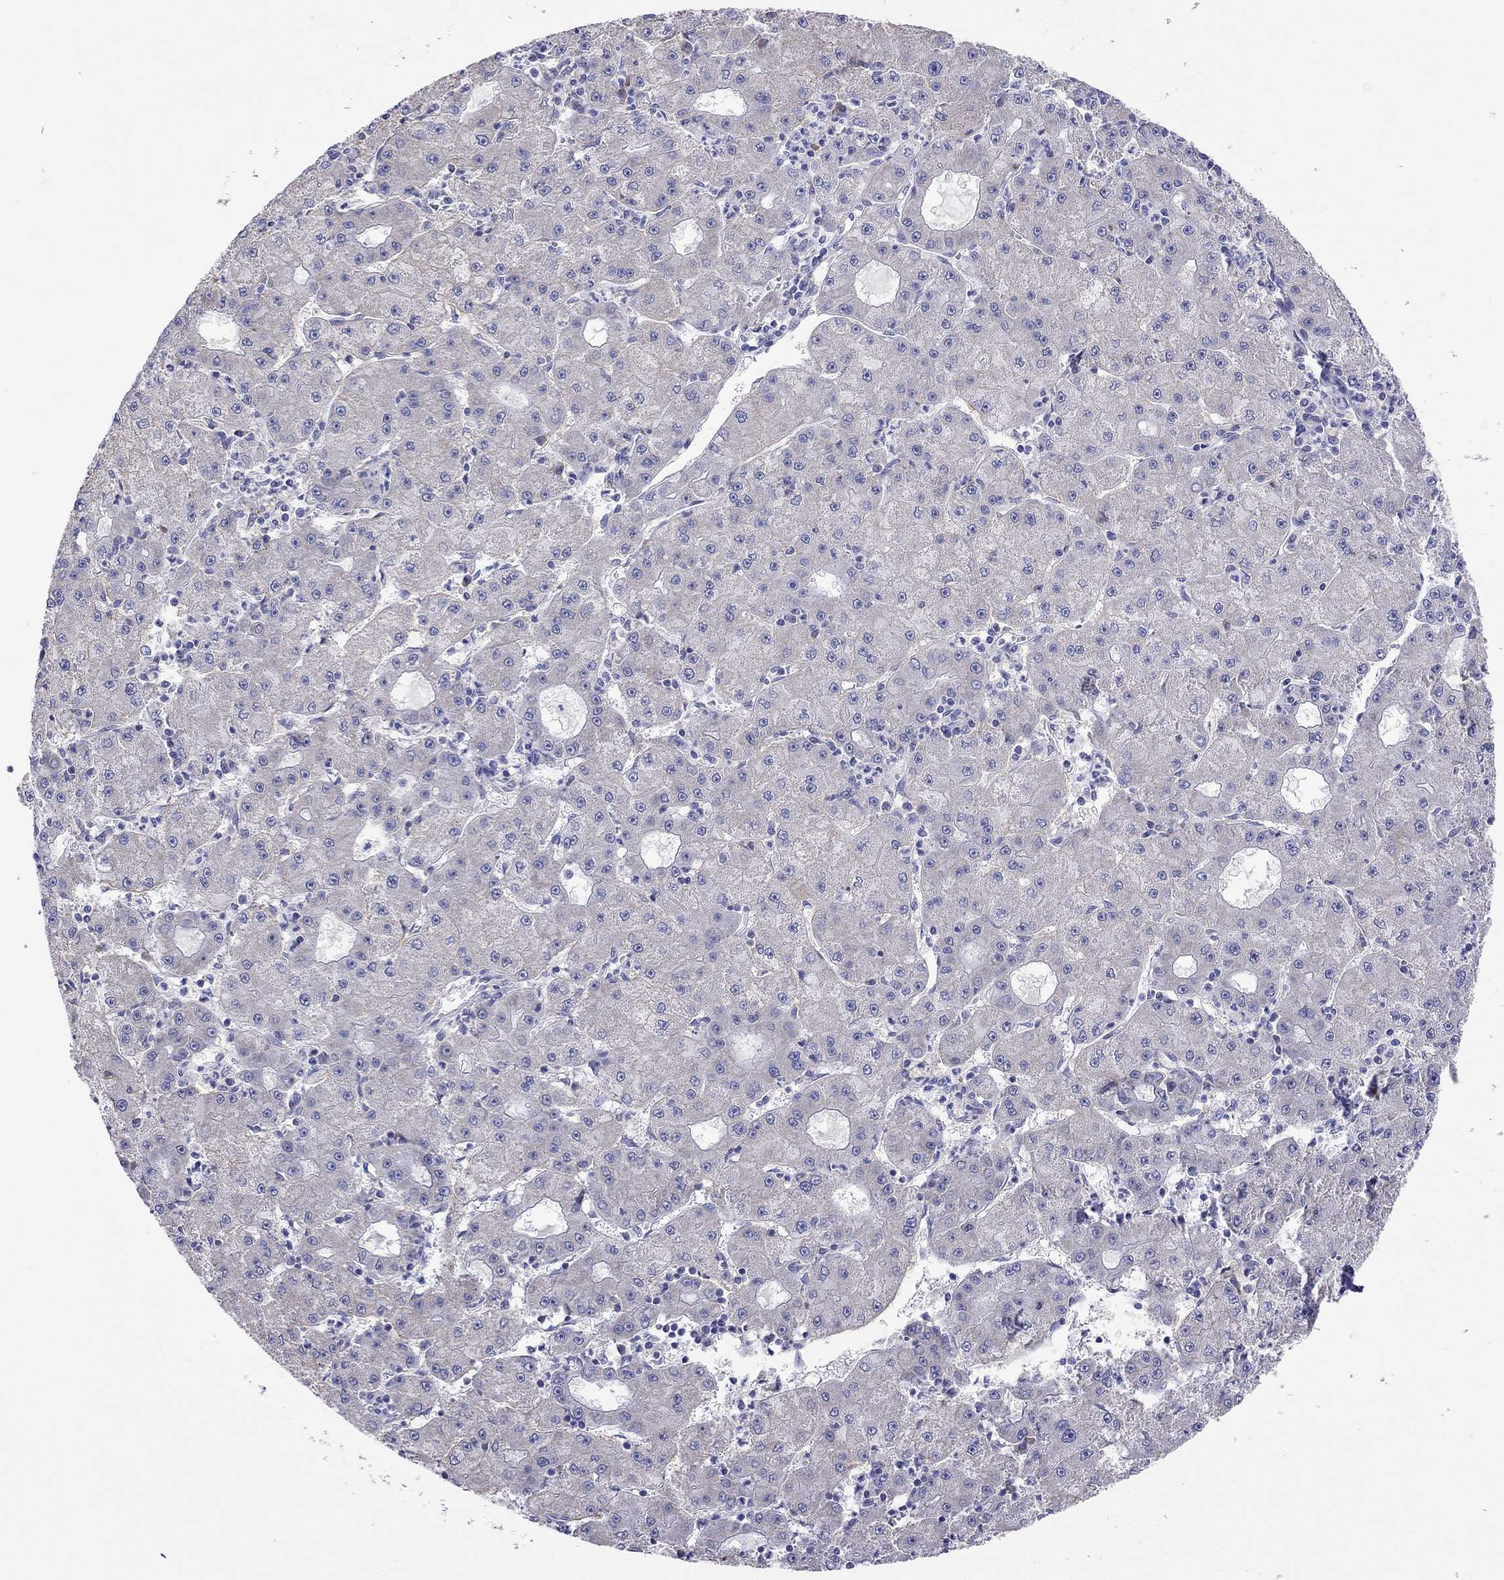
{"staining": {"intensity": "negative", "quantity": "none", "location": "none"}, "tissue": "liver cancer", "cell_type": "Tumor cells", "image_type": "cancer", "snomed": [{"axis": "morphology", "description": "Carcinoma, Hepatocellular, NOS"}, {"axis": "topography", "description": "Liver"}], "caption": "A photomicrograph of human hepatocellular carcinoma (liver) is negative for staining in tumor cells.", "gene": "COL9A1", "patient": {"sex": "male", "age": 73}}